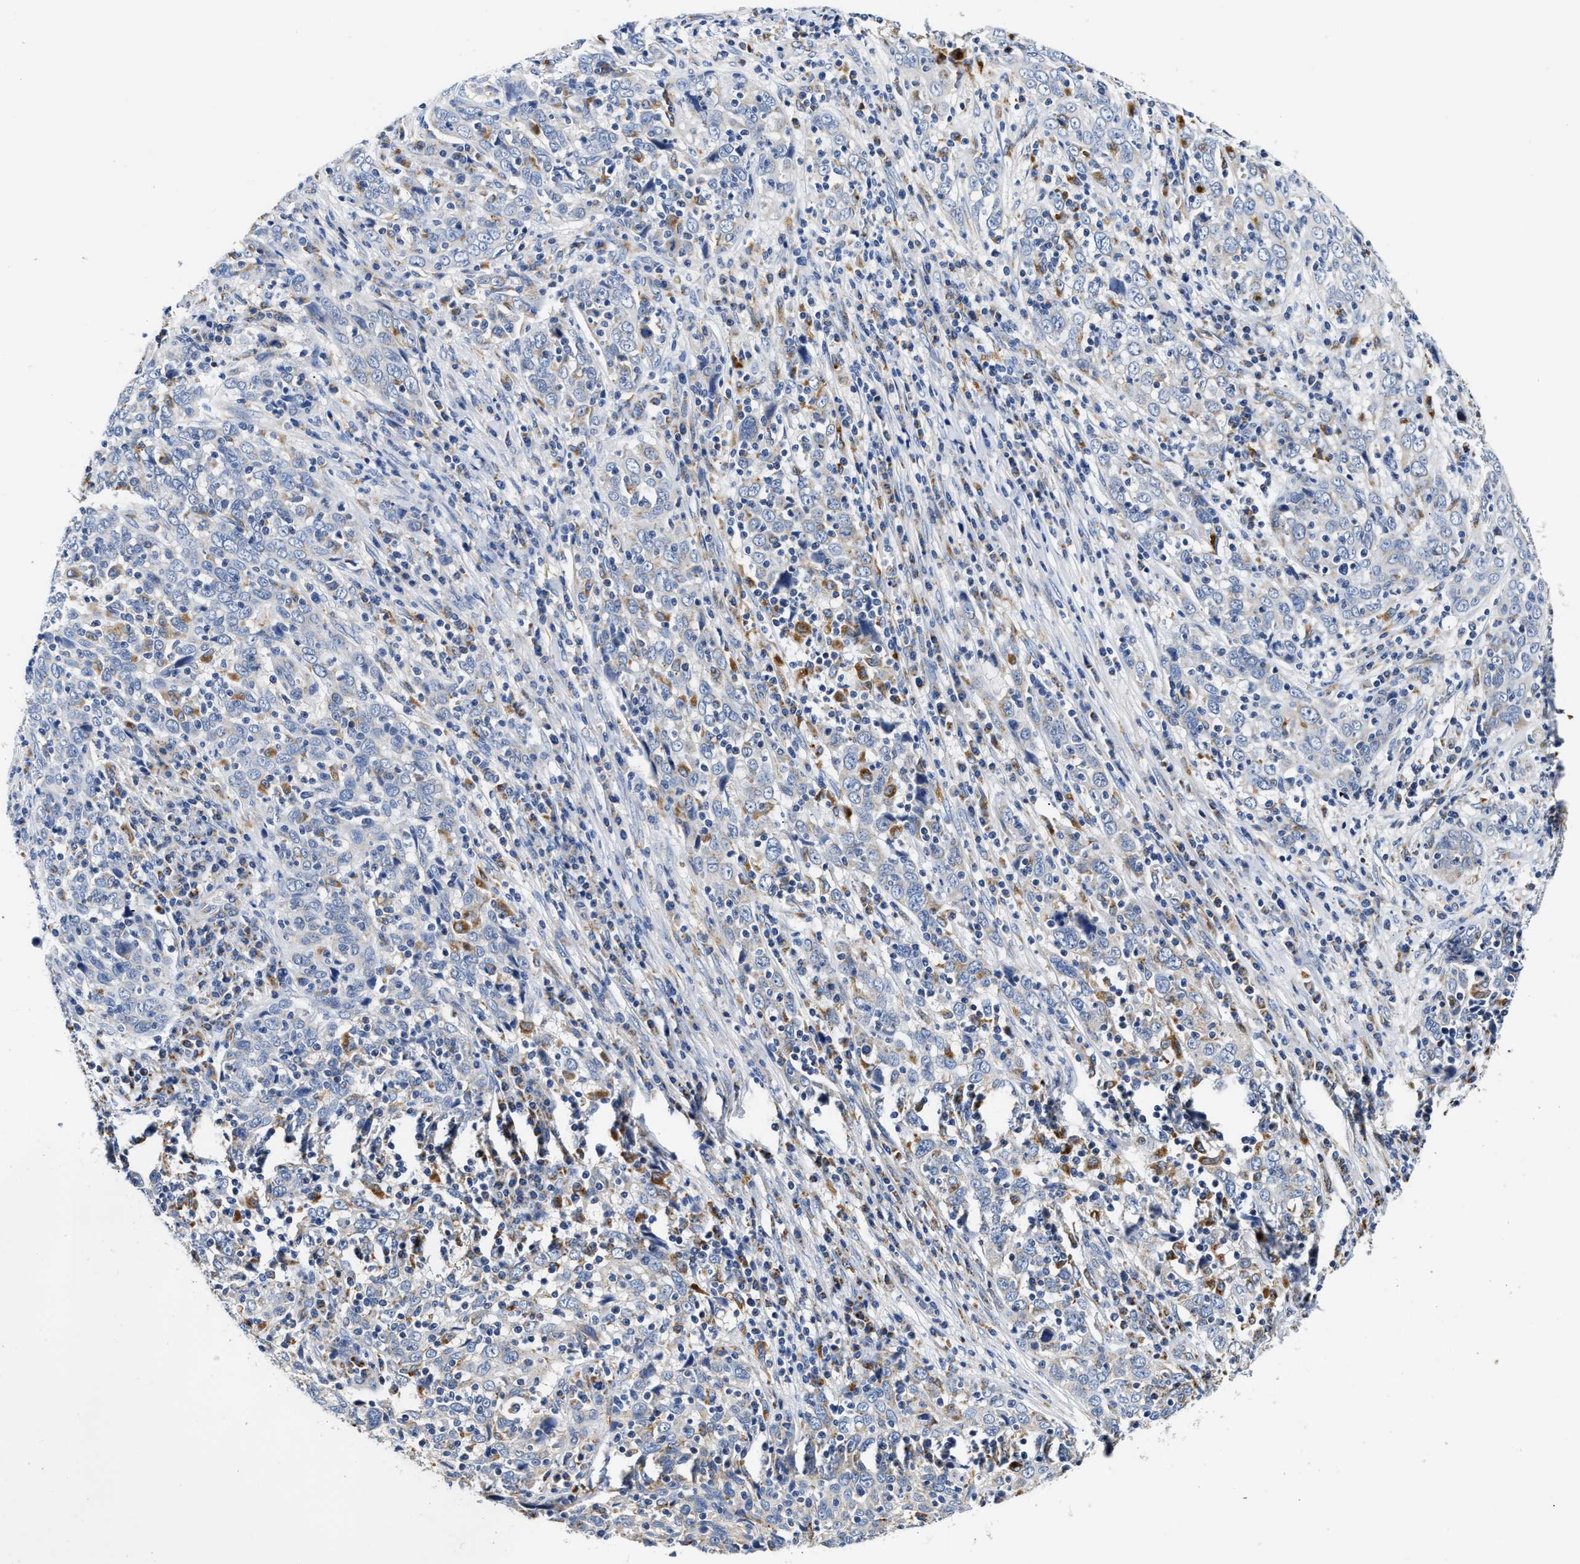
{"staining": {"intensity": "negative", "quantity": "none", "location": "none"}, "tissue": "cervical cancer", "cell_type": "Tumor cells", "image_type": "cancer", "snomed": [{"axis": "morphology", "description": "Squamous cell carcinoma, NOS"}, {"axis": "topography", "description": "Cervix"}], "caption": "An IHC photomicrograph of cervical cancer is shown. There is no staining in tumor cells of cervical cancer.", "gene": "ACADVL", "patient": {"sex": "female", "age": 46}}